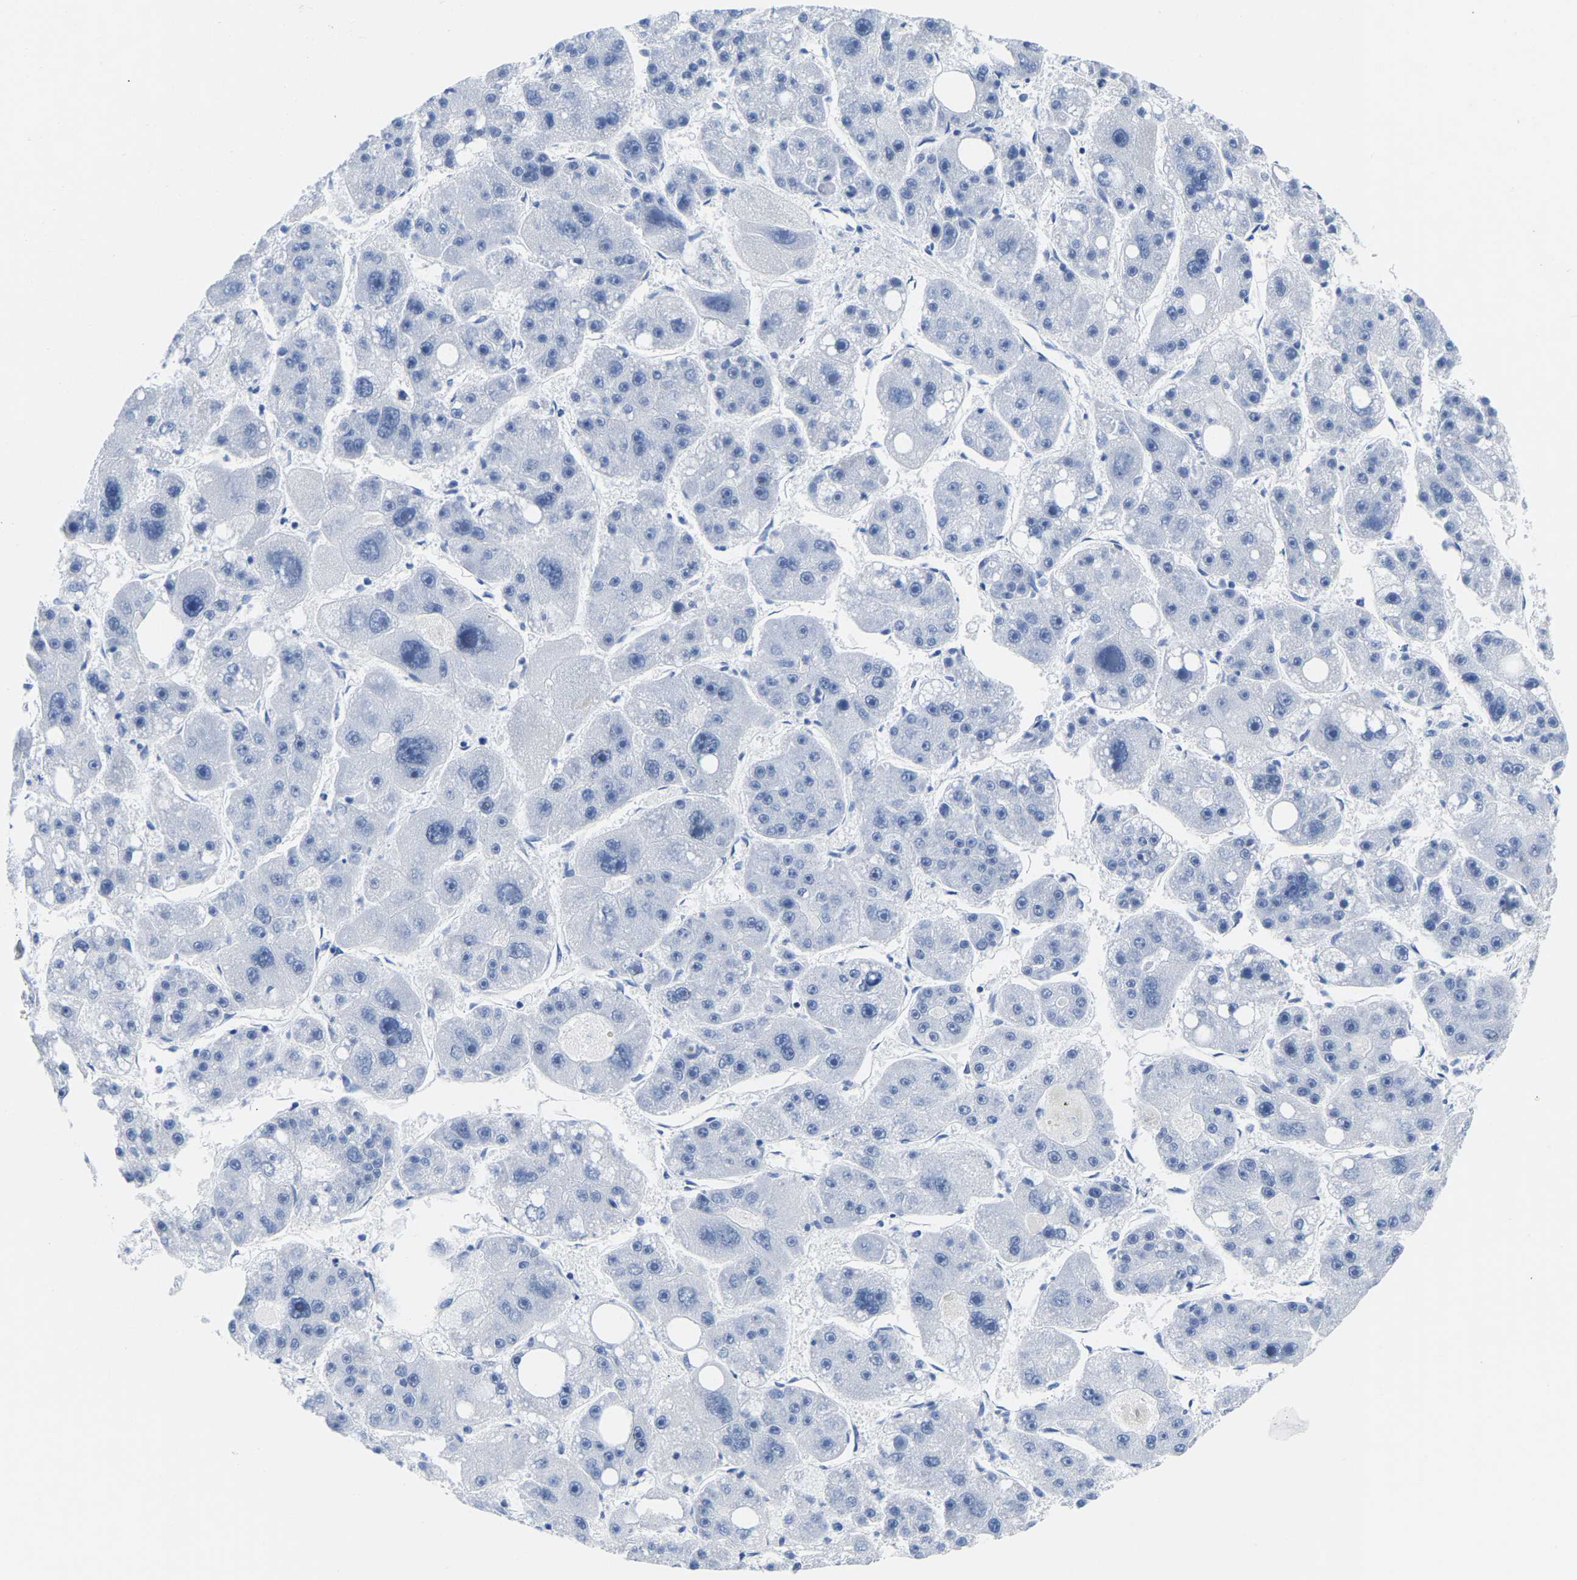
{"staining": {"intensity": "negative", "quantity": "none", "location": "none"}, "tissue": "liver cancer", "cell_type": "Tumor cells", "image_type": "cancer", "snomed": [{"axis": "morphology", "description": "Carcinoma, Hepatocellular, NOS"}, {"axis": "topography", "description": "Liver"}], "caption": "Immunohistochemistry photomicrograph of neoplastic tissue: human hepatocellular carcinoma (liver) stained with DAB (3,3'-diaminobenzidine) demonstrates no significant protein expression in tumor cells. (Immunohistochemistry (ihc), brightfield microscopy, high magnification).", "gene": "UPK3A", "patient": {"sex": "female", "age": 61}}